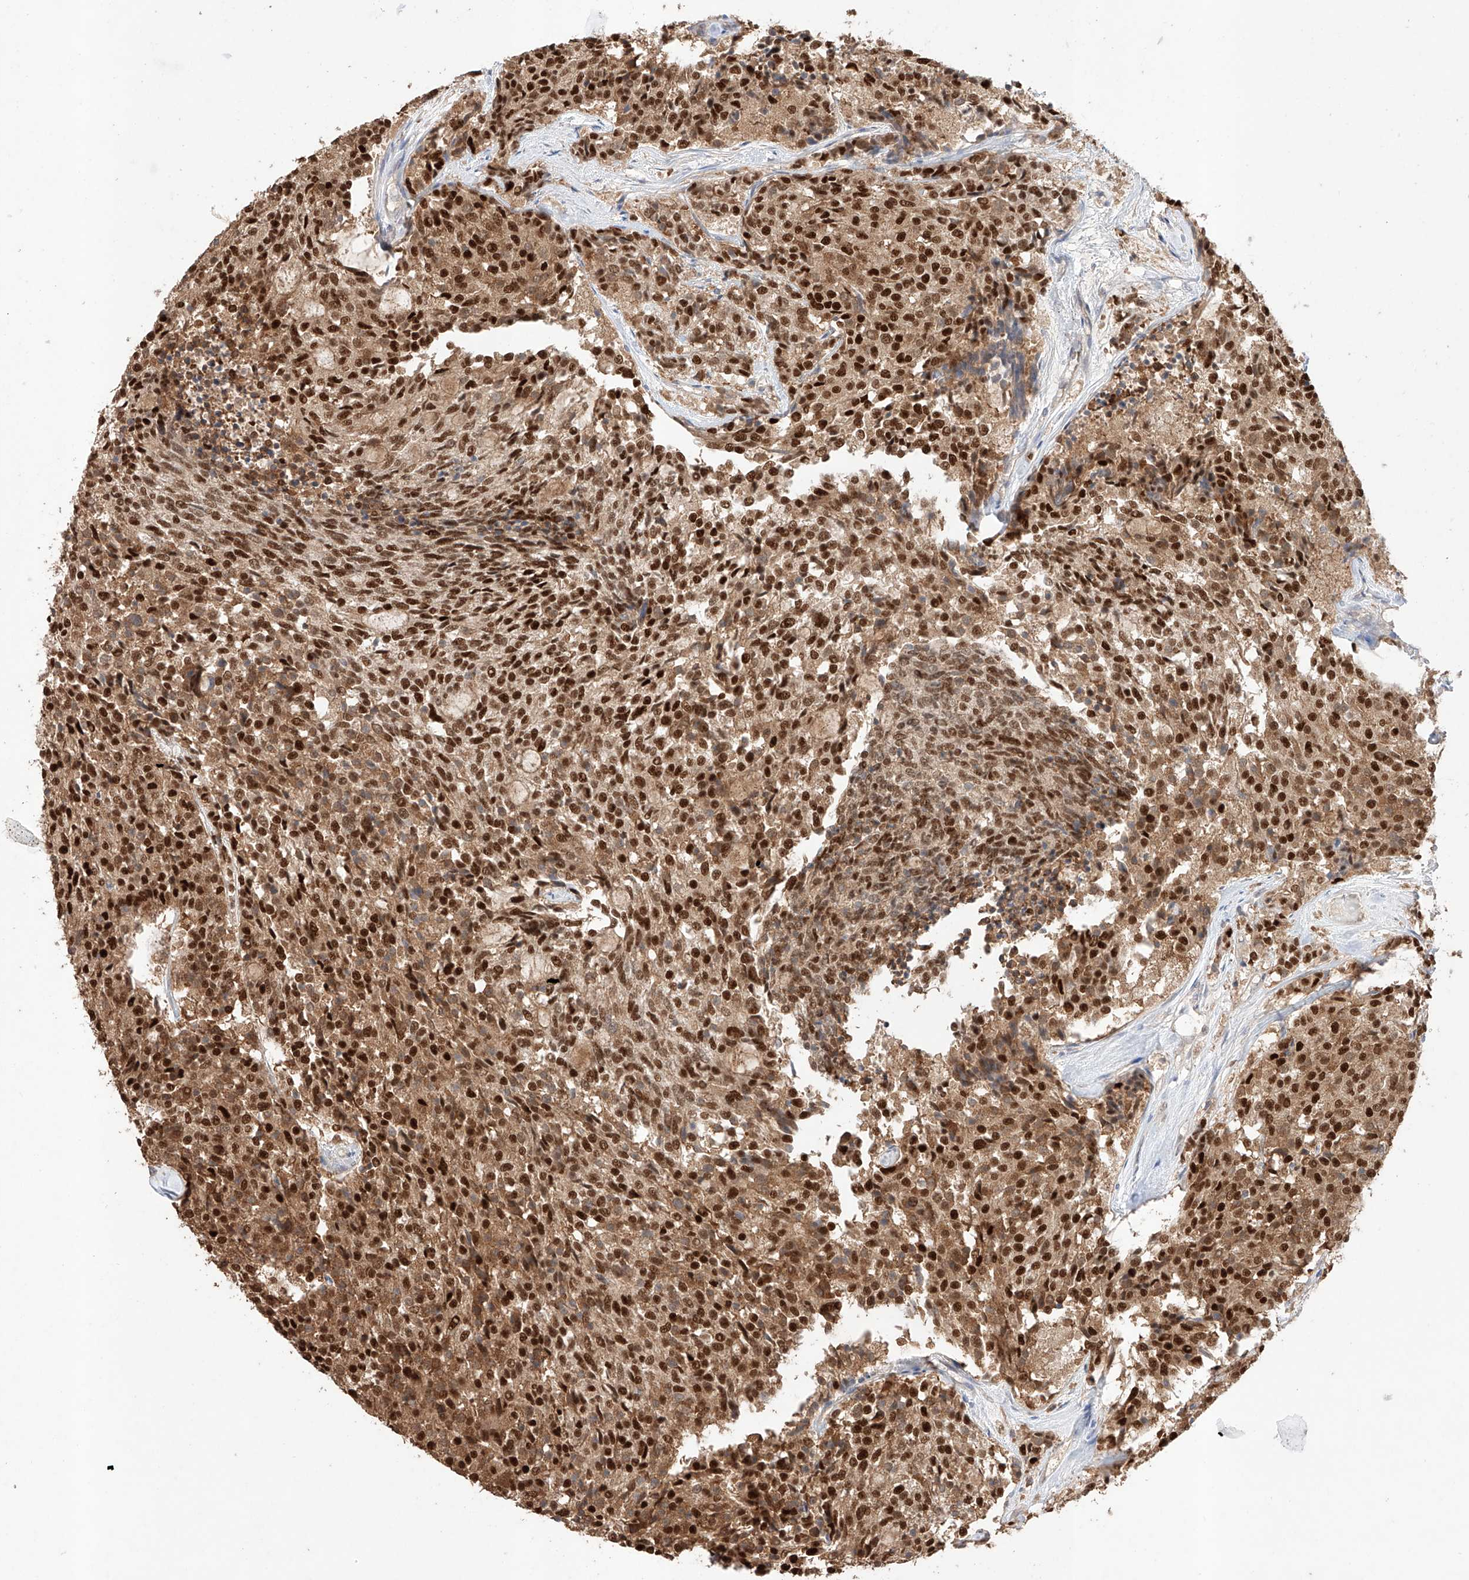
{"staining": {"intensity": "strong", "quantity": ">75%", "location": "cytoplasmic/membranous,nuclear"}, "tissue": "carcinoid", "cell_type": "Tumor cells", "image_type": "cancer", "snomed": [{"axis": "morphology", "description": "Carcinoid, malignant, NOS"}, {"axis": "topography", "description": "Pancreas"}], "caption": "High-magnification brightfield microscopy of carcinoid stained with DAB (brown) and counterstained with hematoxylin (blue). tumor cells exhibit strong cytoplasmic/membranous and nuclear positivity is seen in about>75% of cells. The staining is performed using DAB brown chromogen to label protein expression. The nuclei are counter-stained blue using hematoxylin.", "gene": "APIP", "patient": {"sex": "female", "age": 54}}